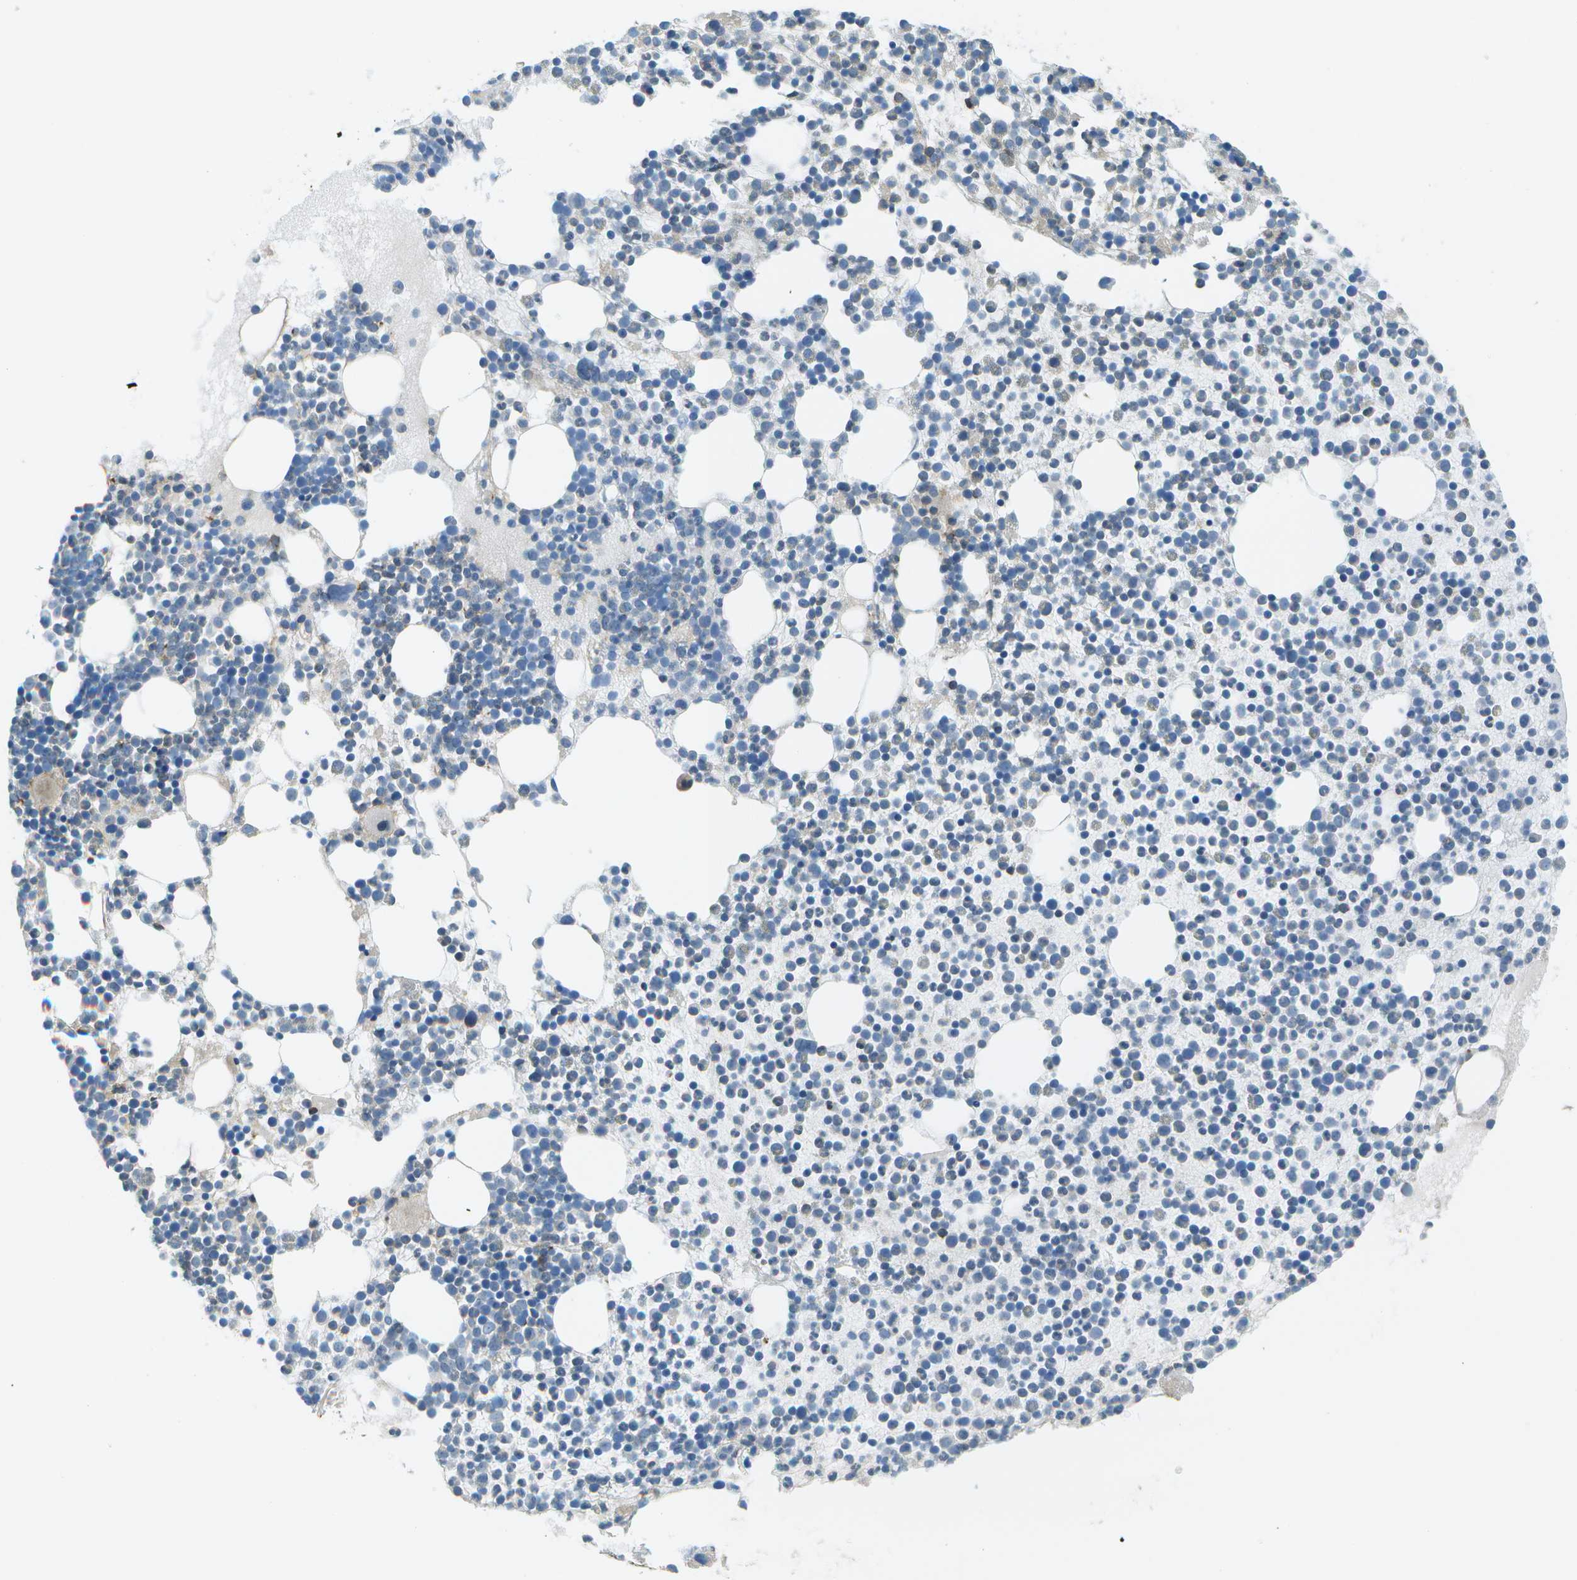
{"staining": {"intensity": "negative", "quantity": "none", "location": "none"}, "tissue": "bone marrow", "cell_type": "Hematopoietic cells", "image_type": "normal", "snomed": [{"axis": "morphology", "description": "Normal tissue, NOS"}, {"axis": "morphology", "description": "Inflammation, NOS"}, {"axis": "topography", "description": "Bone marrow"}], "caption": "Immunohistochemical staining of benign human bone marrow reveals no significant staining in hematopoietic cells.", "gene": "LRRC66", "patient": {"sex": "male", "age": 58}}